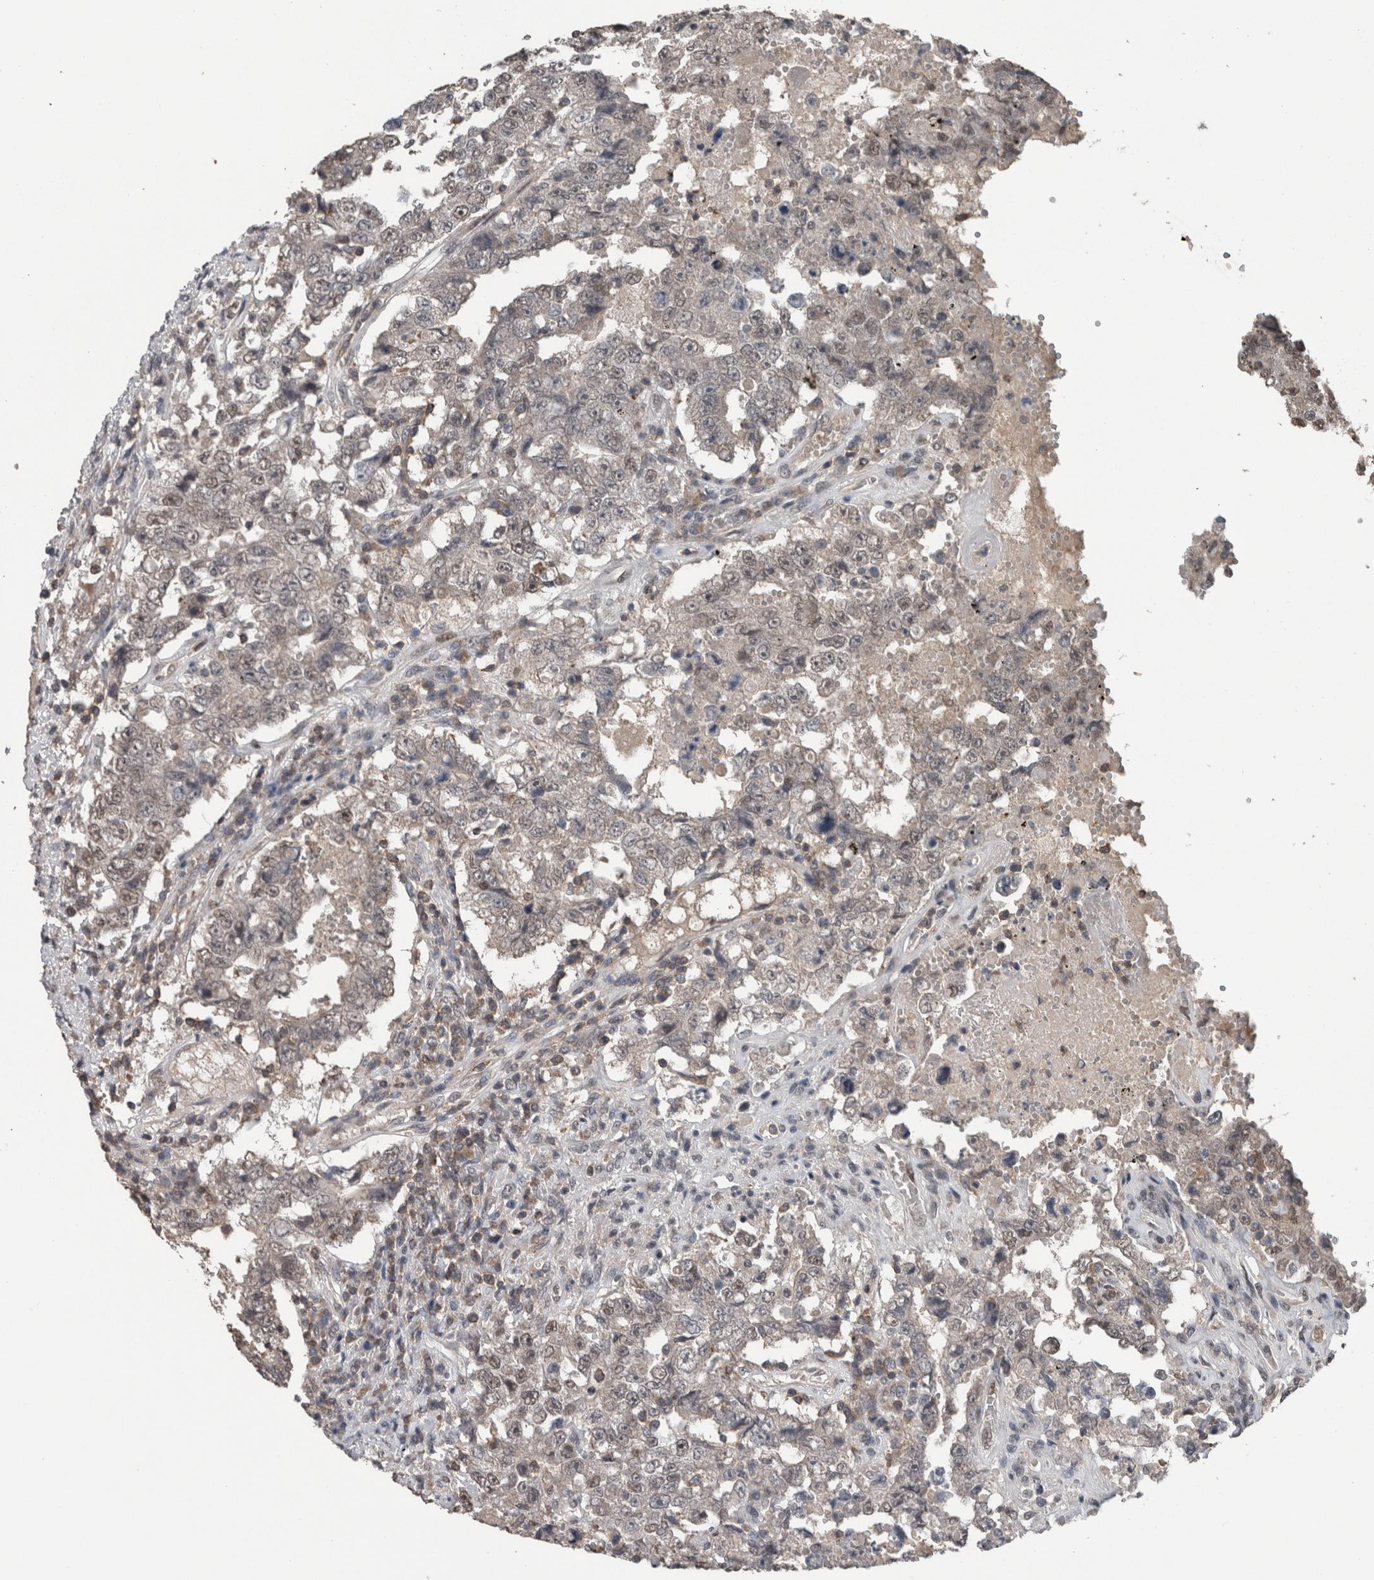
{"staining": {"intensity": "weak", "quantity": "<25%", "location": "nuclear"}, "tissue": "testis cancer", "cell_type": "Tumor cells", "image_type": "cancer", "snomed": [{"axis": "morphology", "description": "Carcinoma, Embryonal, NOS"}, {"axis": "topography", "description": "Testis"}], "caption": "Tumor cells are negative for brown protein staining in testis cancer.", "gene": "MAFF", "patient": {"sex": "male", "age": 26}}